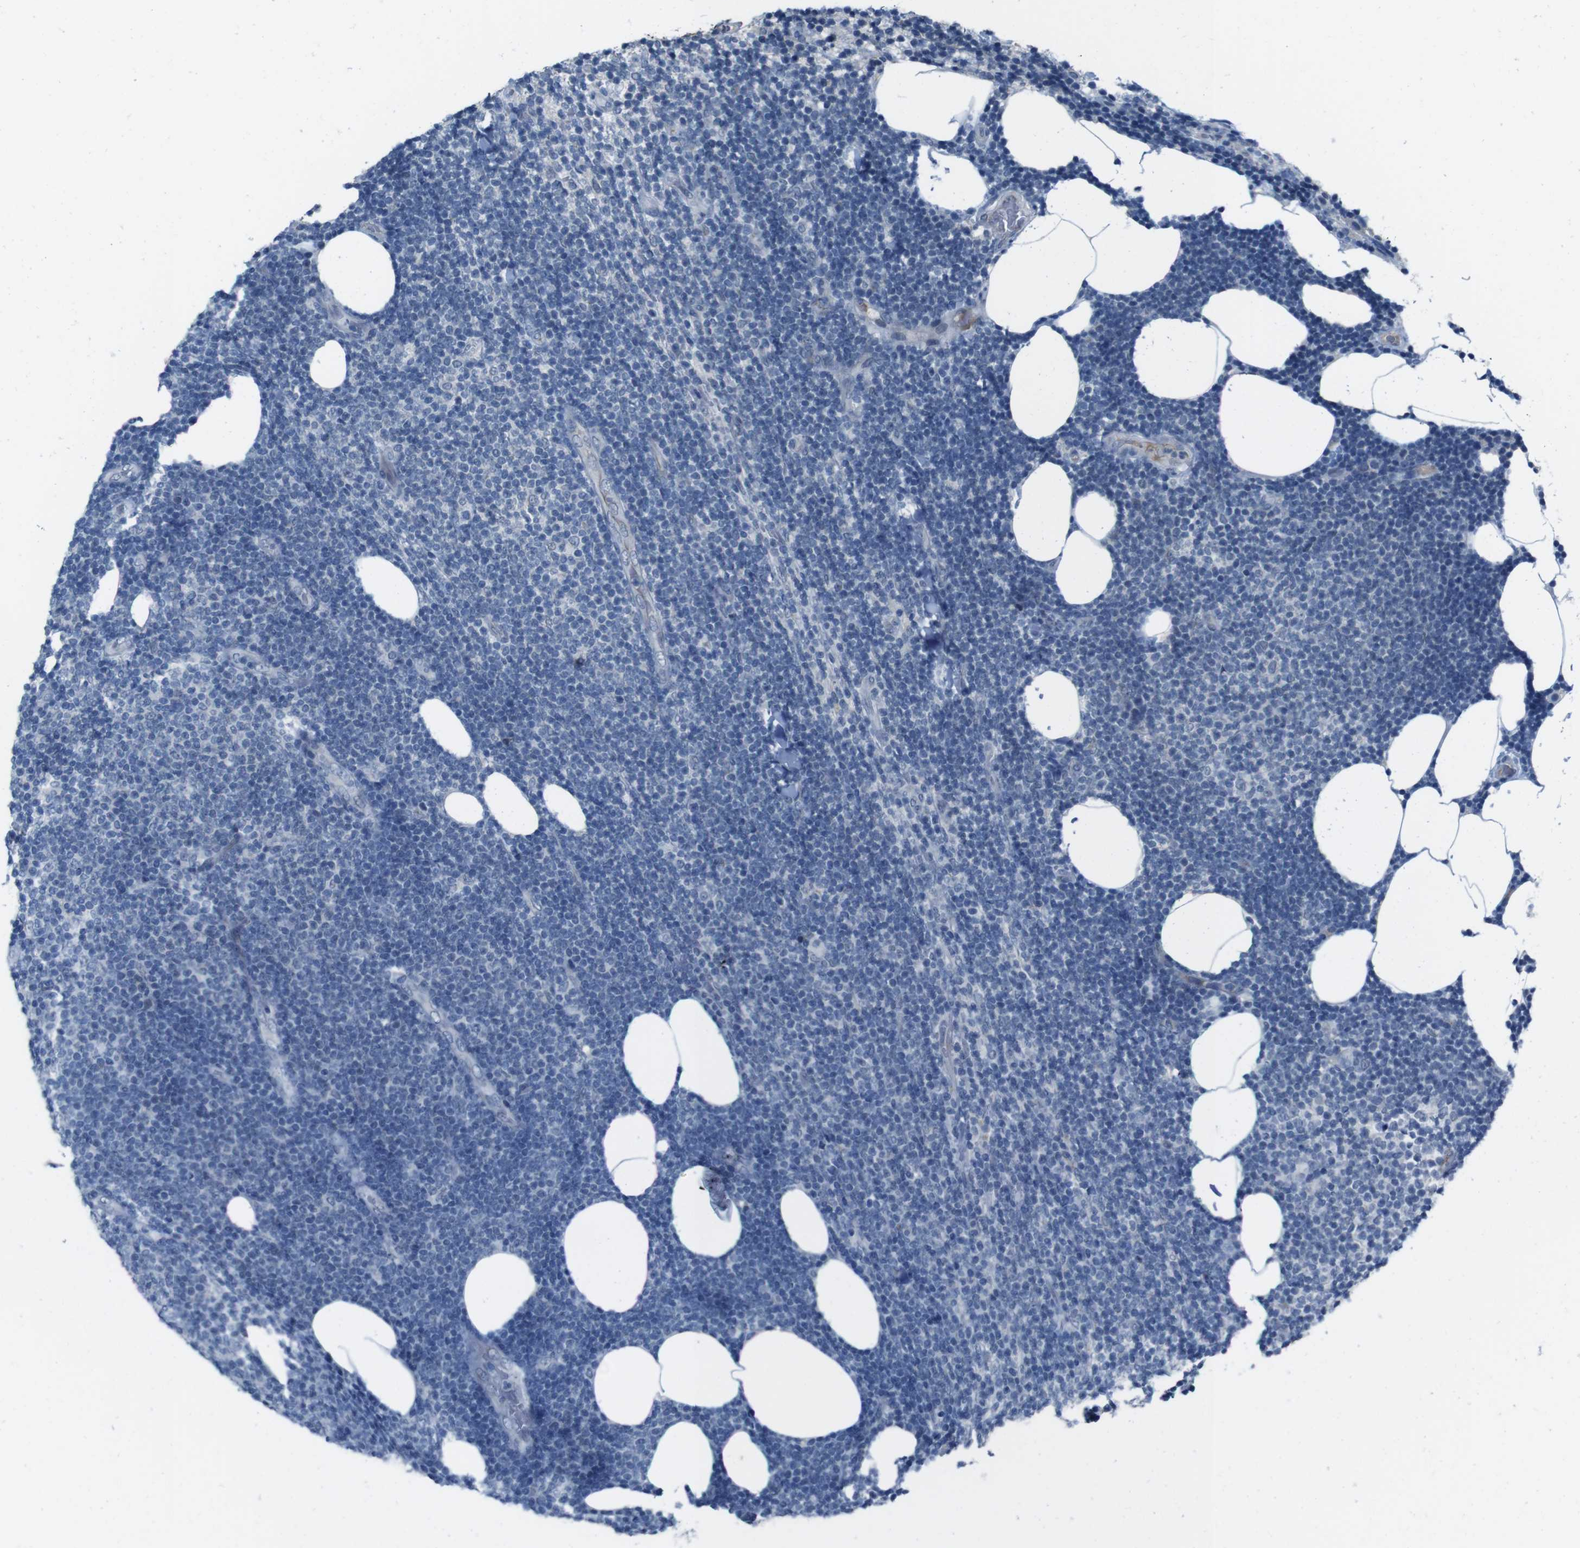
{"staining": {"intensity": "negative", "quantity": "none", "location": "none"}, "tissue": "lymphoma", "cell_type": "Tumor cells", "image_type": "cancer", "snomed": [{"axis": "morphology", "description": "Malignant lymphoma, non-Hodgkin's type, Low grade"}, {"axis": "topography", "description": "Lymph node"}], "caption": "High magnification brightfield microscopy of malignant lymphoma, non-Hodgkin's type (low-grade) stained with DAB (brown) and counterstained with hematoxylin (blue): tumor cells show no significant positivity. Nuclei are stained in blue.", "gene": "CDHR2", "patient": {"sex": "male", "age": 66}}